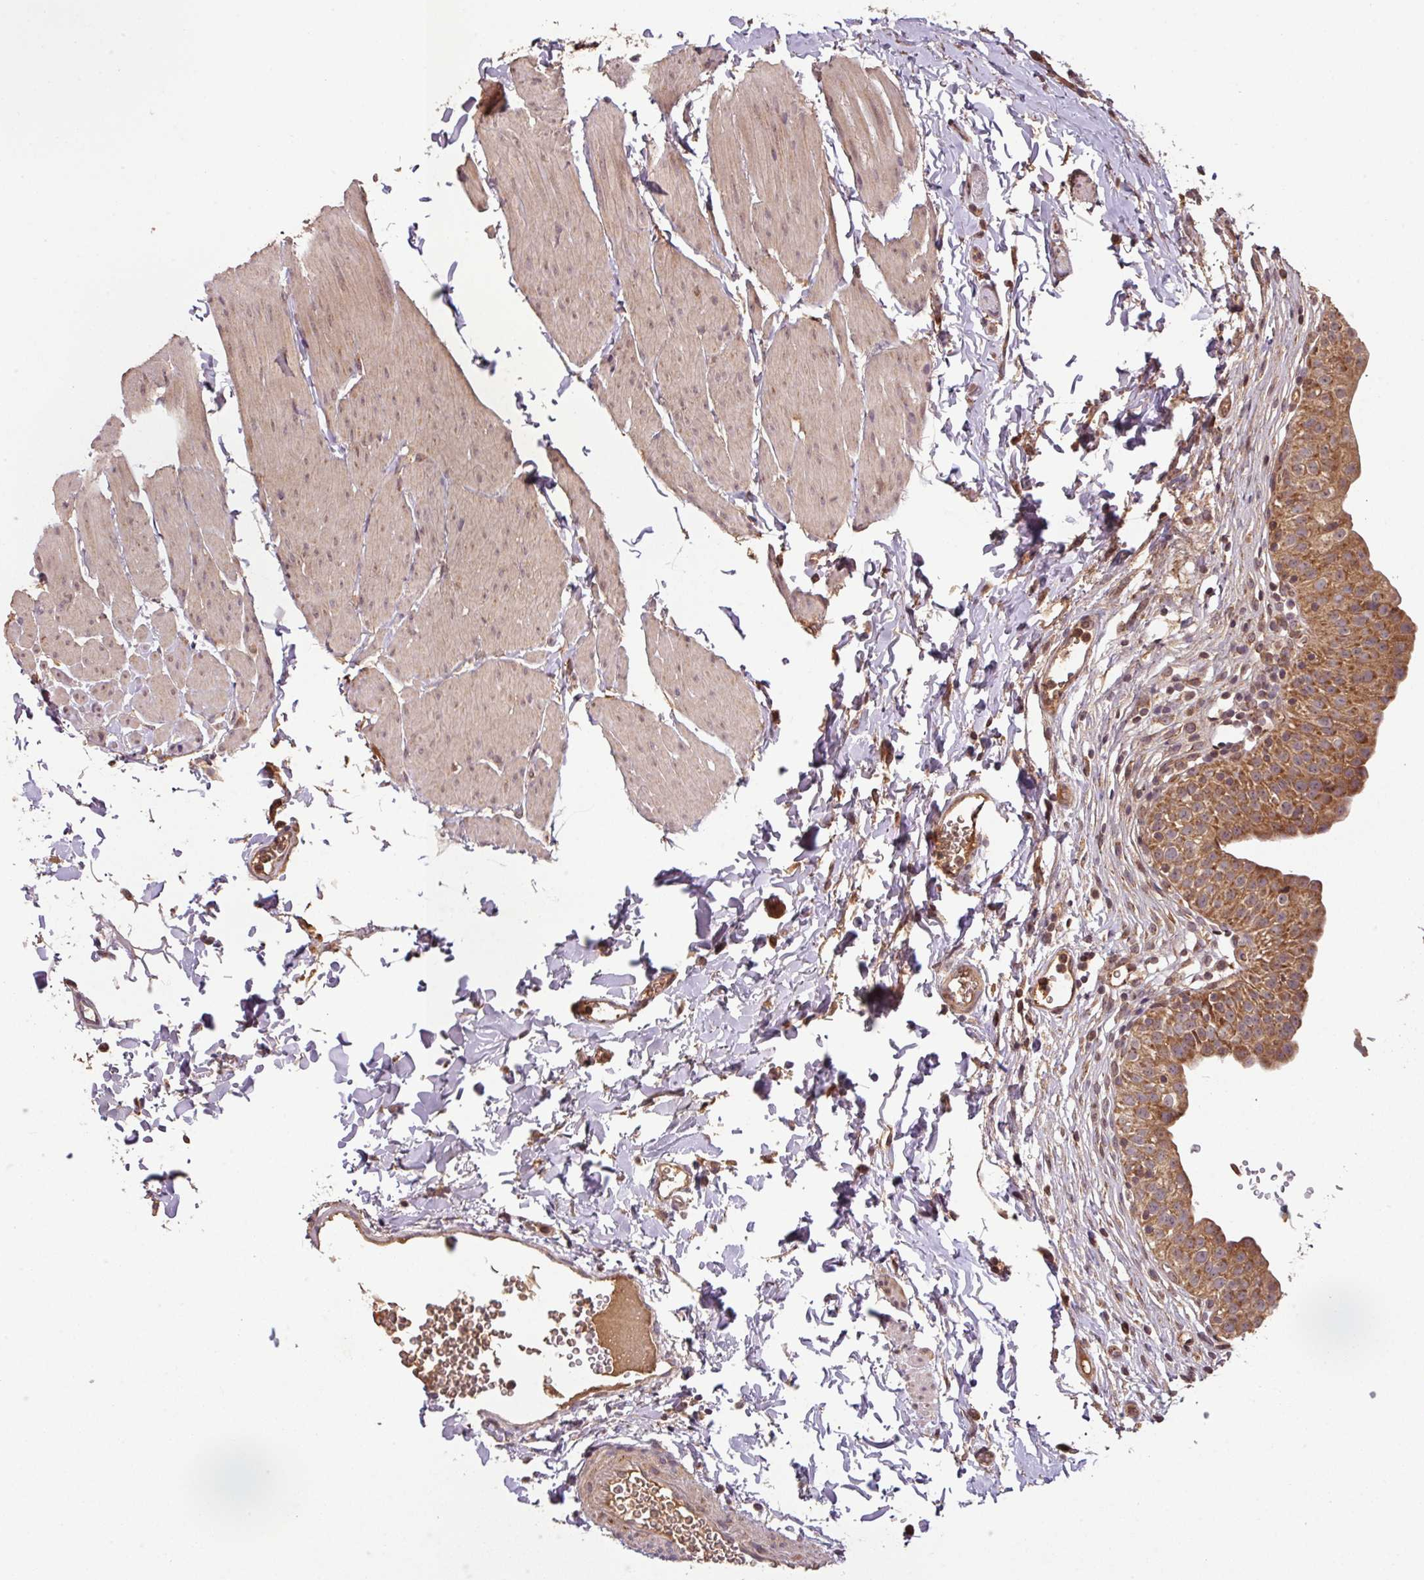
{"staining": {"intensity": "moderate", "quantity": ">75%", "location": "cytoplasmic/membranous"}, "tissue": "urinary bladder", "cell_type": "Urothelial cells", "image_type": "normal", "snomed": [{"axis": "morphology", "description": "Normal tissue, NOS"}, {"axis": "topography", "description": "Urinary bladder"}, {"axis": "topography", "description": "Peripheral nerve tissue"}], "caption": "The image shows staining of normal urinary bladder, revealing moderate cytoplasmic/membranous protein expression (brown color) within urothelial cells.", "gene": "MRRF", "patient": {"sex": "male", "age": 55}}